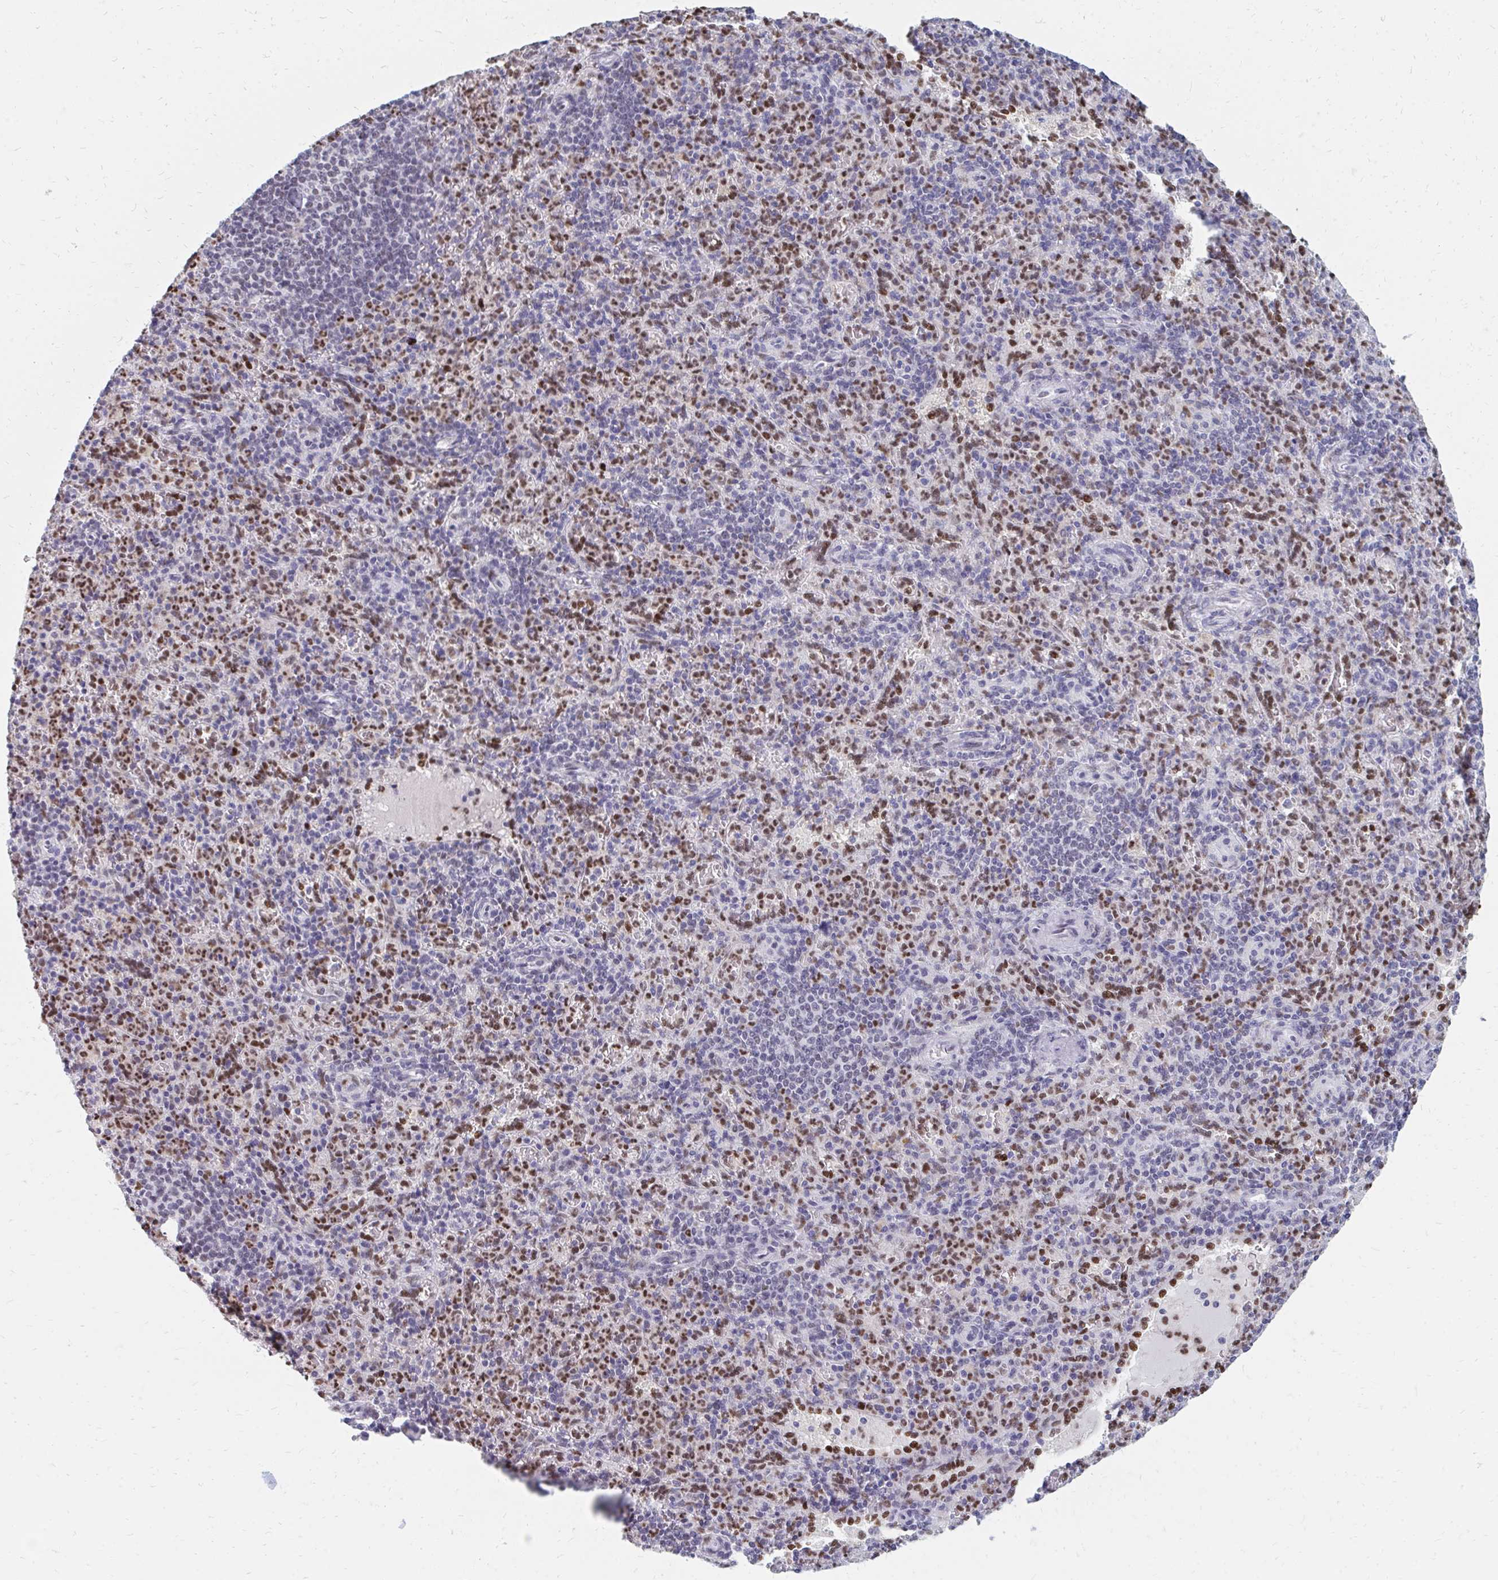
{"staining": {"intensity": "moderate", "quantity": "25%-75%", "location": "nuclear"}, "tissue": "spleen", "cell_type": "Cells in red pulp", "image_type": "normal", "snomed": [{"axis": "morphology", "description": "Normal tissue, NOS"}, {"axis": "topography", "description": "Spleen"}], "caption": "A photomicrograph of spleen stained for a protein shows moderate nuclear brown staining in cells in red pulp.", "gene": "PLK3", "patient": {"sex": "female", "age": 74}}